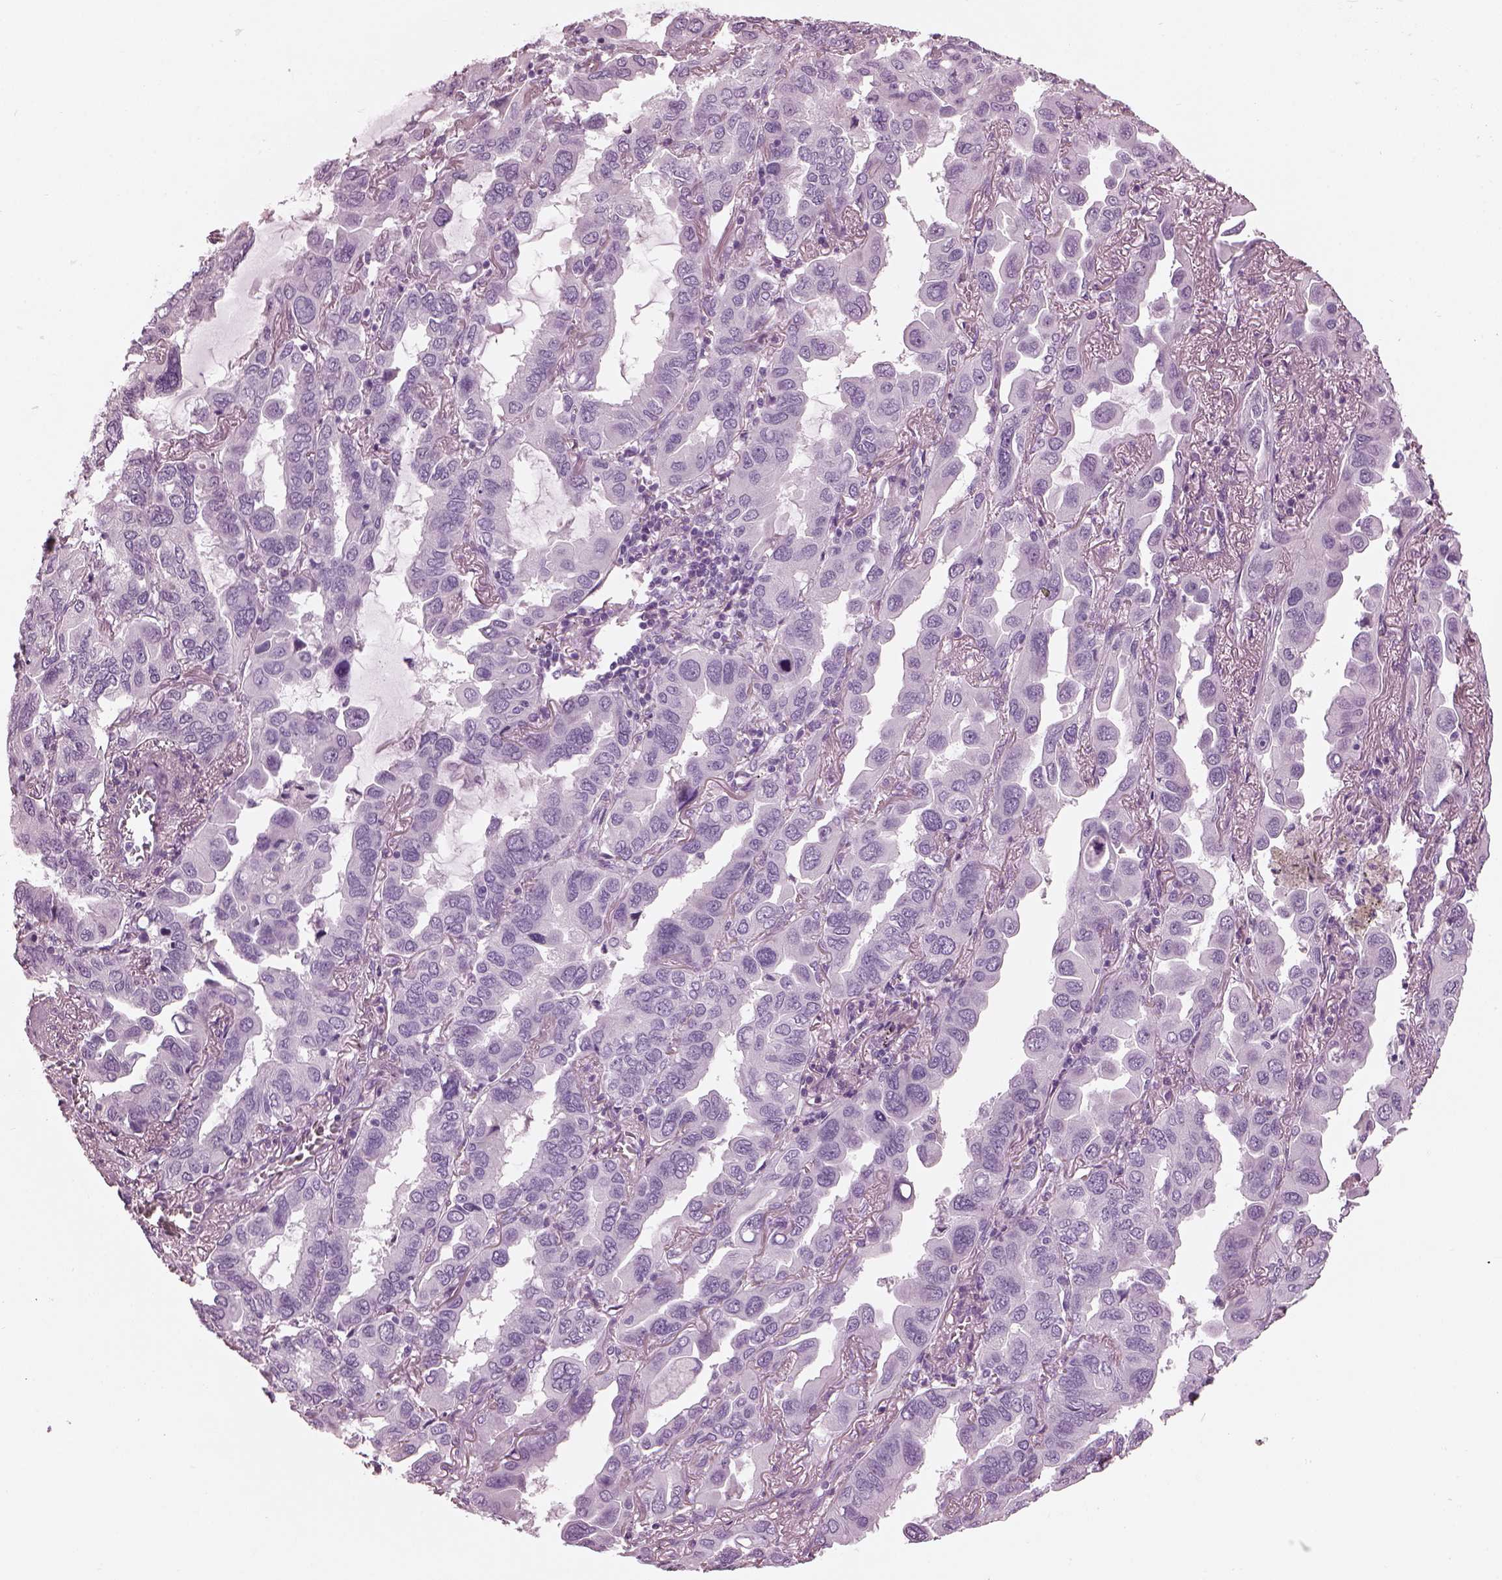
{"staining": {"intensity": "negative", "quantity": "none", "location": "none"}, "tissue": "lung cancer", "cell_type": "Tumor cells", "image_type": "cancer", "snomed": [{"axis": "morphology", "description": "Adenocarcinoma, NOS"}, {"axis": "topography", "description": "Lung"}], "caption": "This is a micrograph of immunohistochemistry (IHC) staining of lung cancer, which shows no staining in tumor cells.", "gene": "HYDIN", "patient": {"sex": "male", "age": 64}}